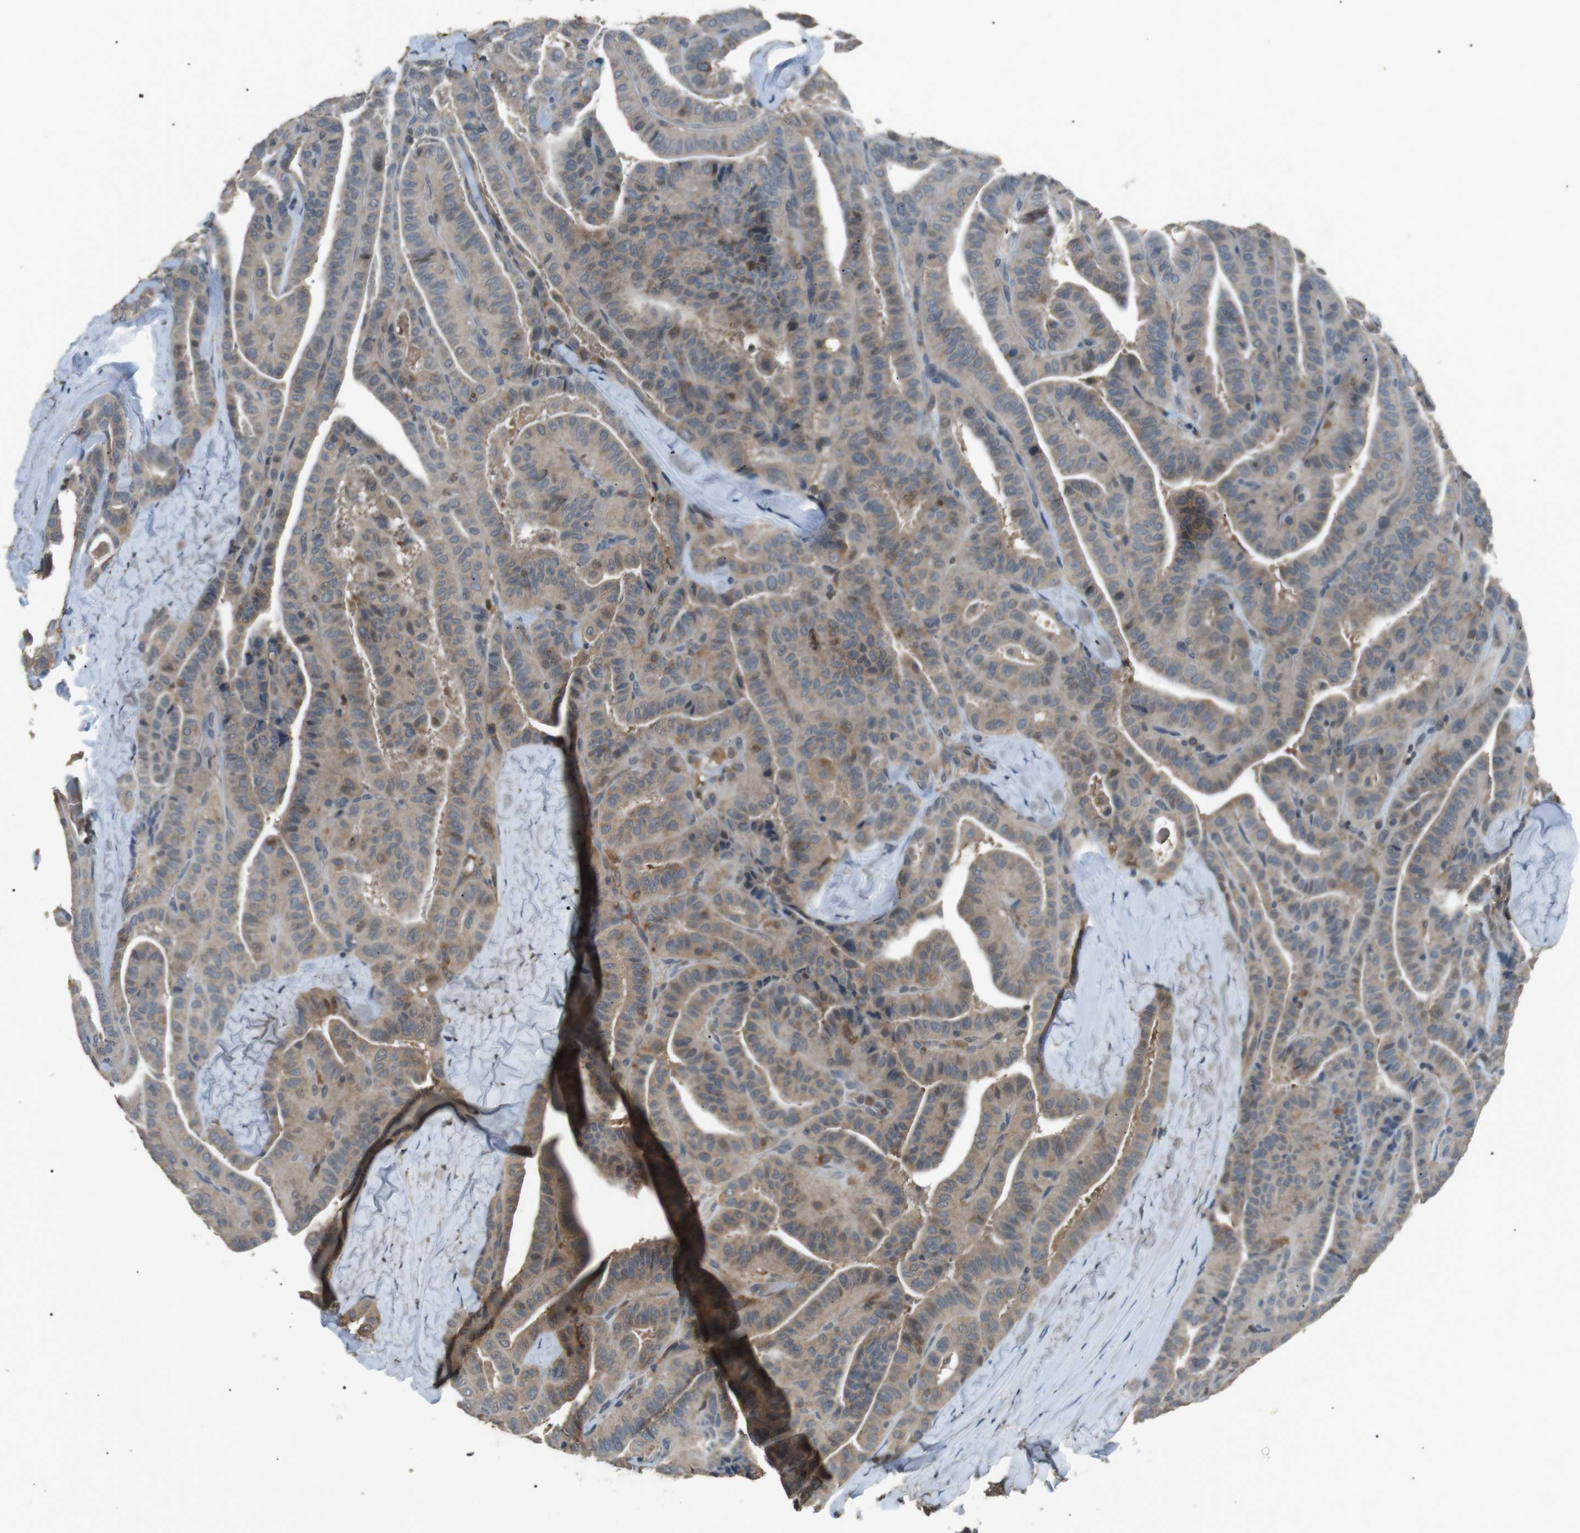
{"staining": {"intensity": "moderate", "quantity": "25%-75%", "location": "cytoplasmic/membranous"}, "tissue": "thyroid cancer", "cell_type": "Tumor cells", "image_type": "cancer", "snomed": [{"axis": "morphology", "description": "Papillary adenocarcinoma, NOS"}, {"axis": "topography", "description": "Thyroid gland"}], "caption": "Moderate cytoplasmic/membranous staining for a protein is seen in about 25%-75% of tumor cells of thyroid cancer using immunohistochemistry.", "gene": "NEK7", "patient": {"sex": "male", "age": 77}}